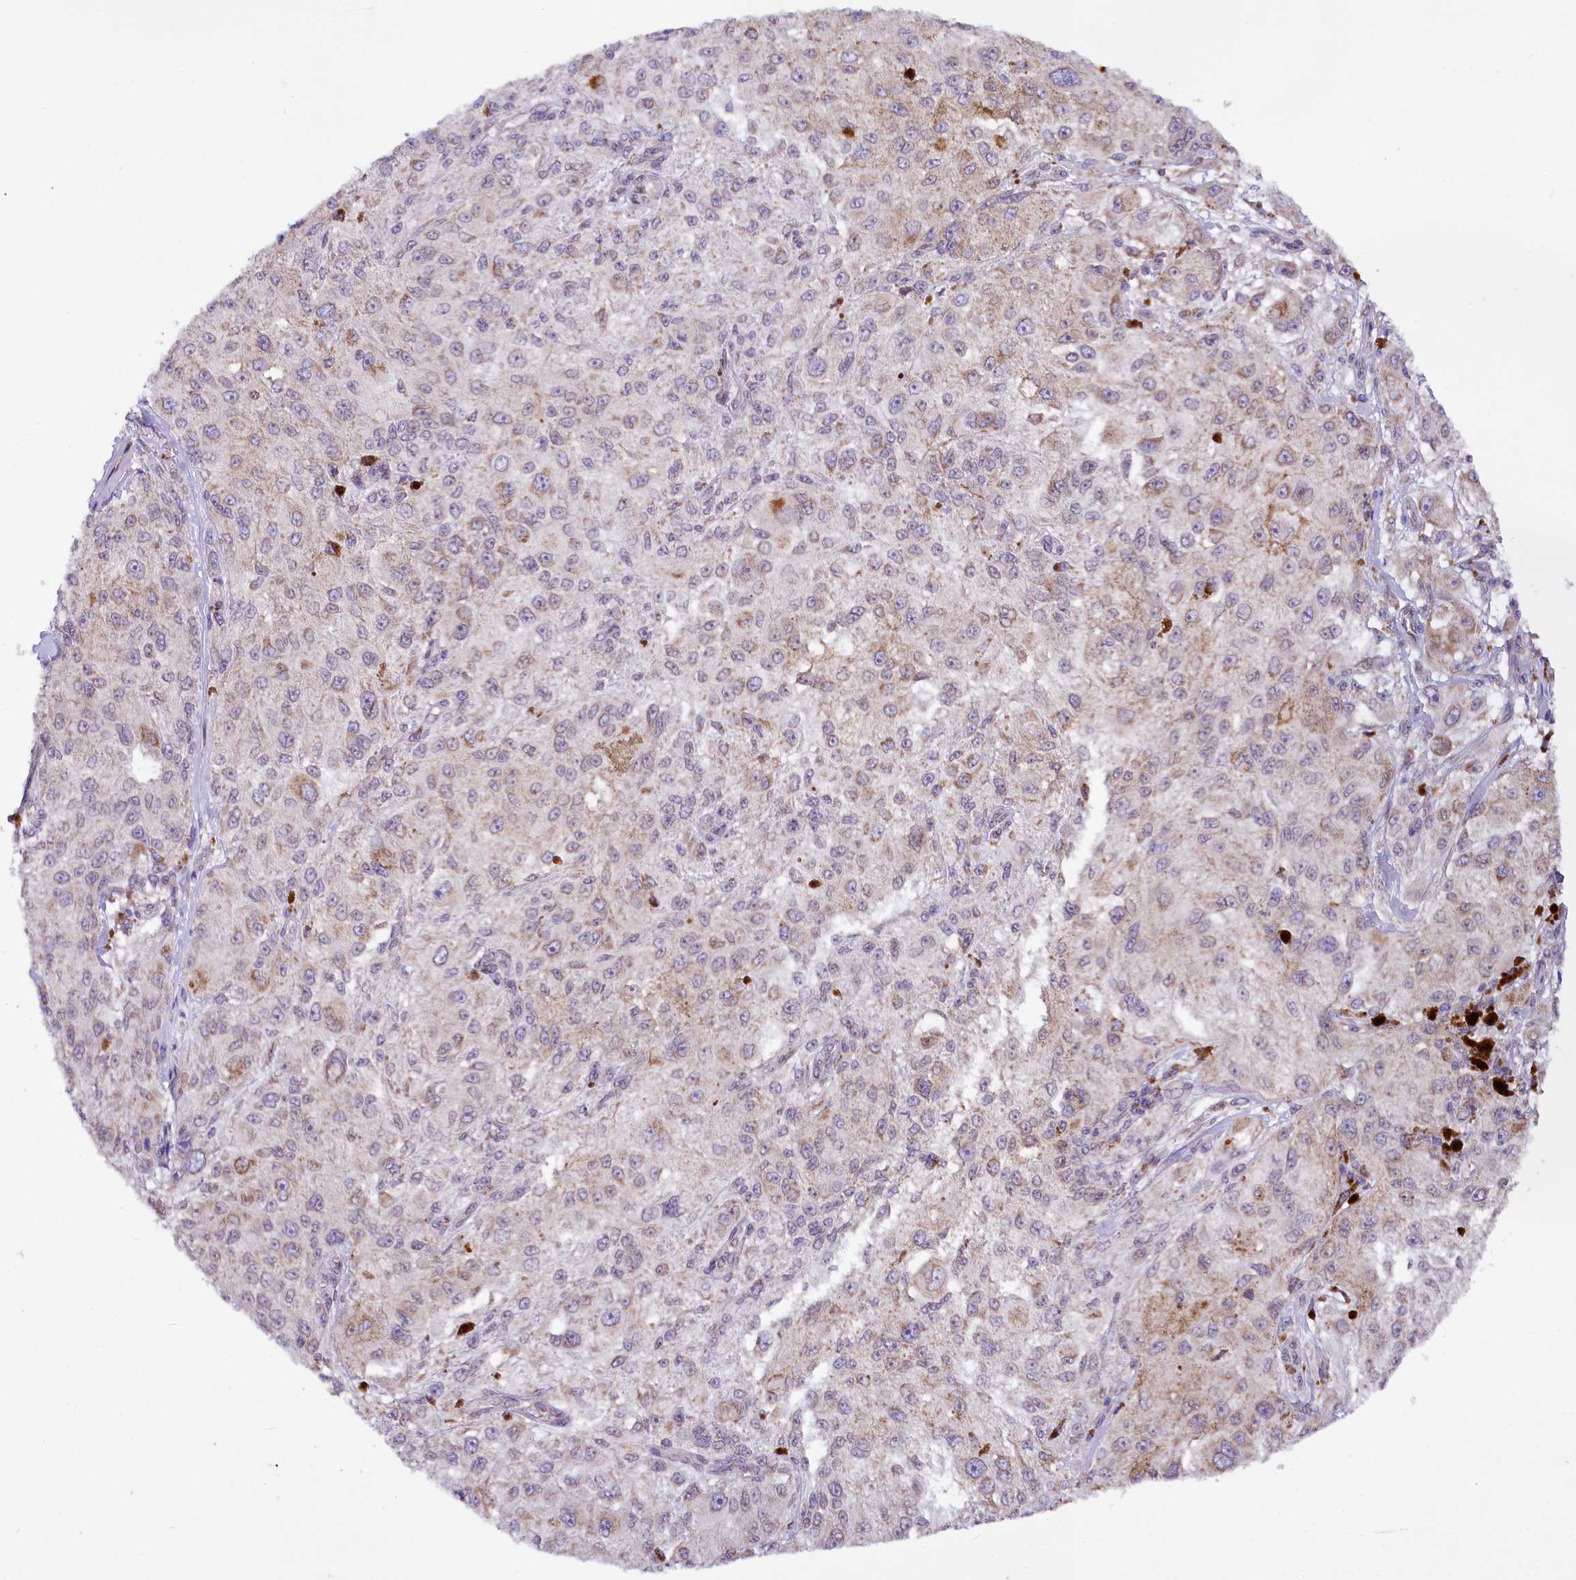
{"staining": {"intensity": "weak", "quantity": "<25%", "location": "cytoplasmic/membranous"}, "tissue": "melanoma", "cell_type": "Tumor cells", "image_type": "cancer", "snomed": [{"axis": "morphology", "description": "Necrosis, NOS"}, {"axis": "morphology", "description": "Malignant melanoma, NOS"}, {"axis": "topography", "description": "Skin"}], "caption": "IHC image of human melanoma stained for a protein (brown), which displays no positivity in tumor cells.", "gene": "ZNF226", "patient": {"sex": "female", "age": 87}}